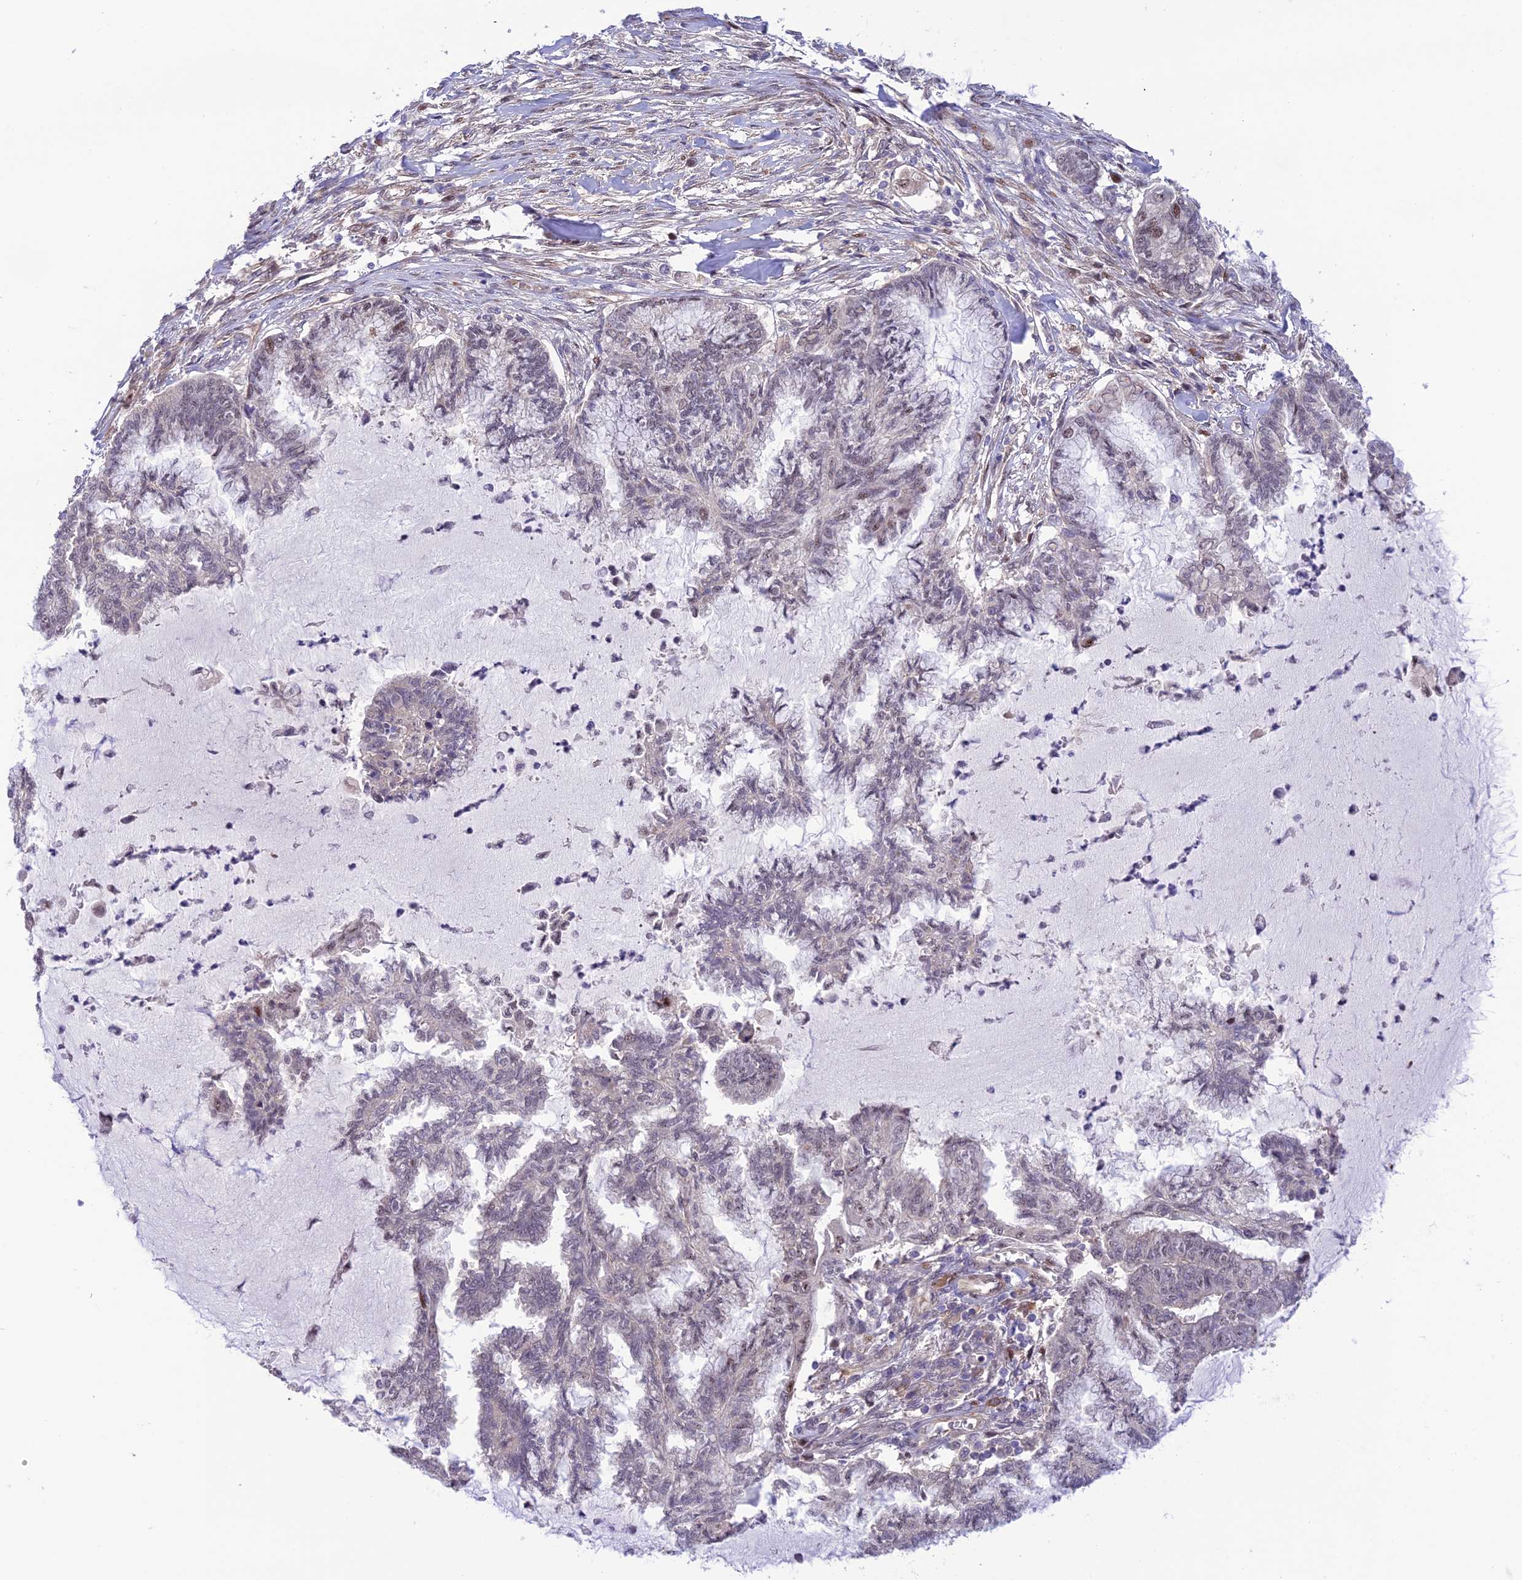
{"staining": {"intensity": "negative", "quantity": "none", "location": "none"}, "tissue": "endometrial cancer", "cell_type": "Tumor cells", "image_type": "cancer", "snomed": [{"axis": "morphology", "description": "Adenocarcinoma, NOS"}, {"axis": "topography", "description": "Endometrium"}], "caption": "Endometrial cancer stained for a protein using immunohistochemistry displays no positivity tumor cells.", "gene": "ZNF584", "patient": {"sex": "female", "age": 86}}